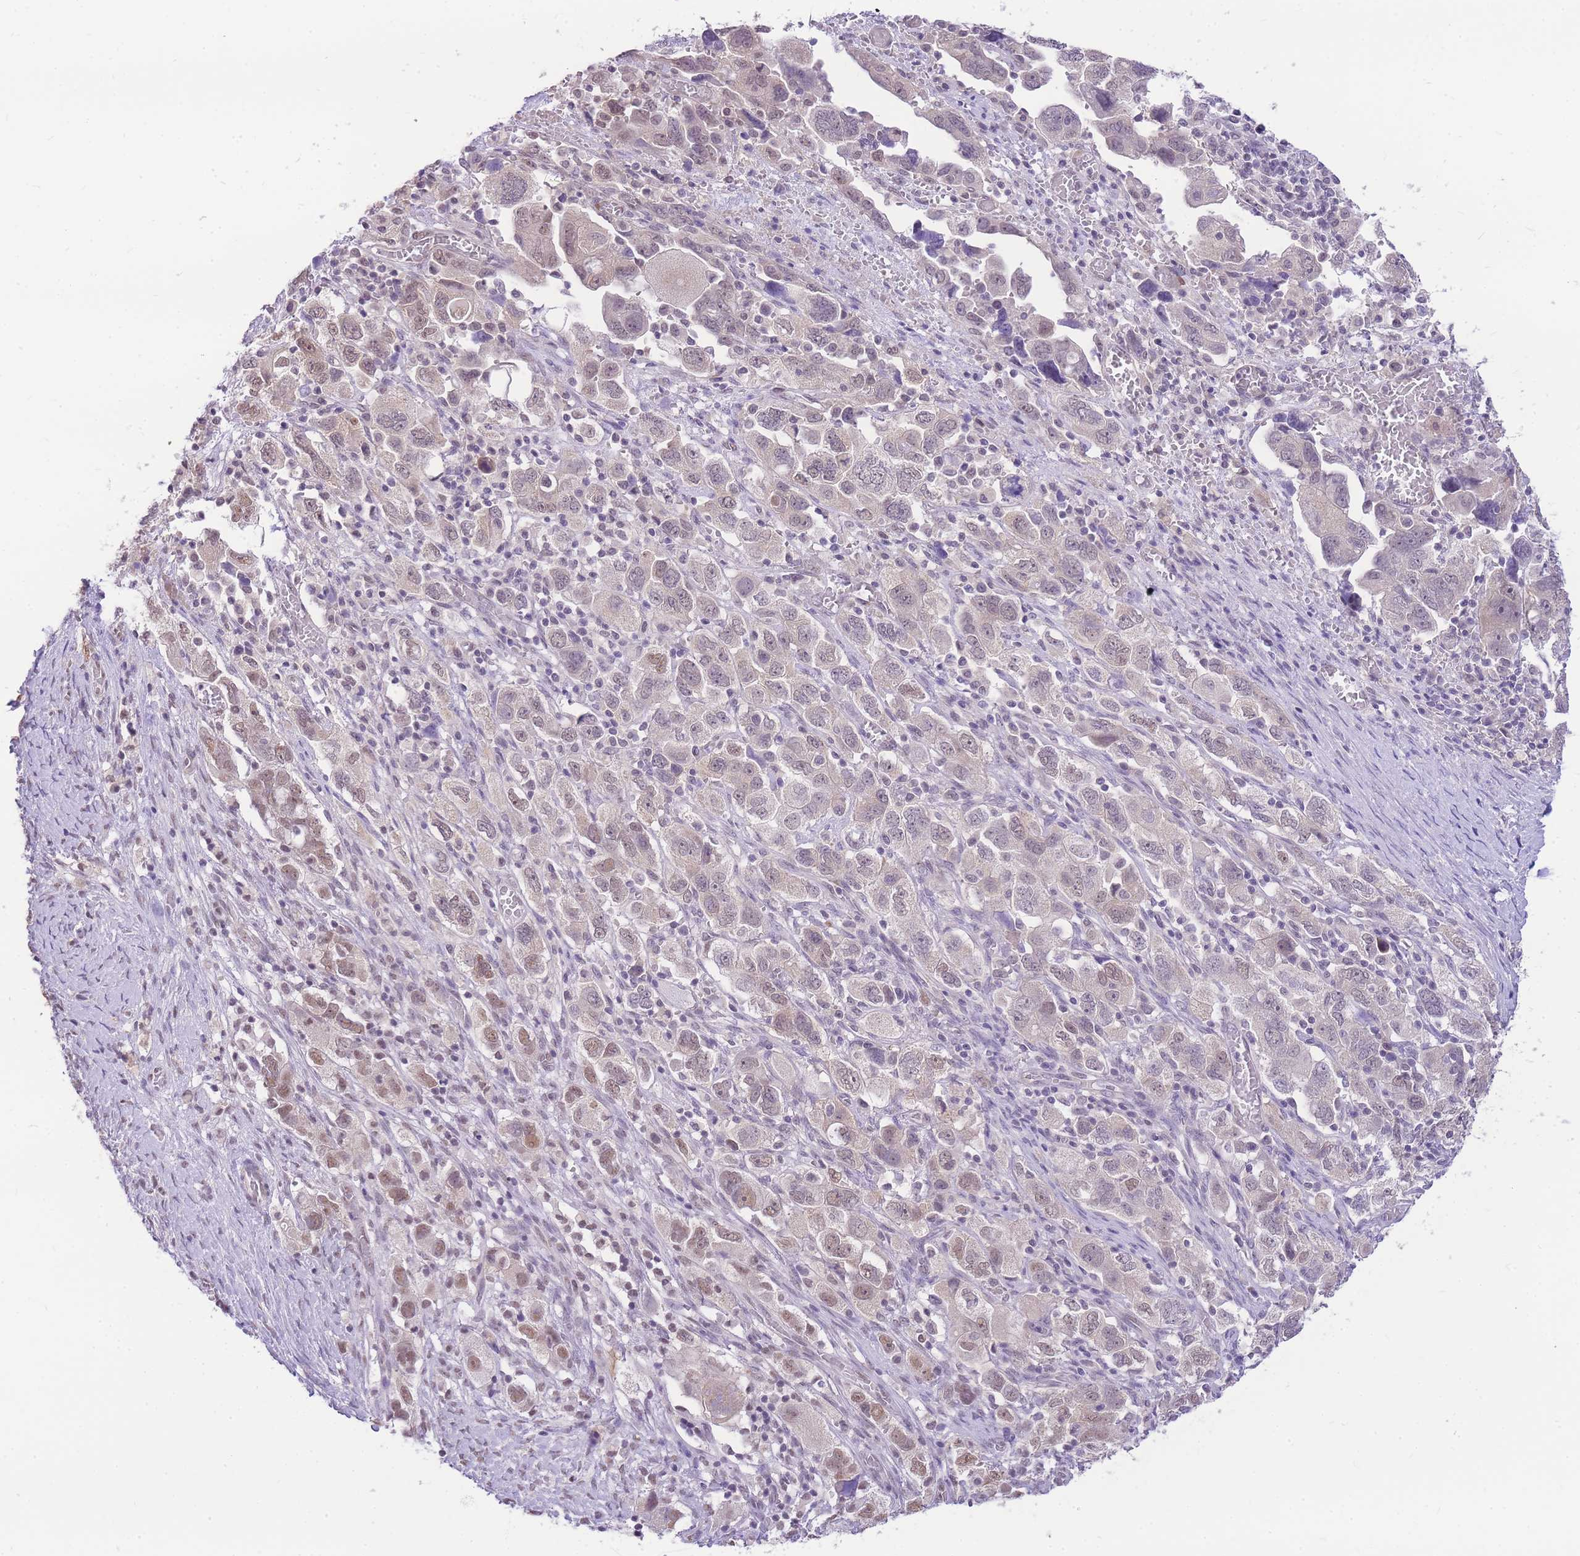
{"staining": {"intensity": "weak", "quantity": "25%-75%", "location": "nuclear"}, "tissue": "ovarian cancer", "cell_type": "Tumor cells", "image_type": "cancer", "snomed": [{"axis": "morphology", "description": "Carcinoma, NOS"}, {"axis": "morphology", "description": "Cystadenocarcinoma, serous, NOS"}, {"axis": "topography", "description": "Ovary"}], "caption": "The immunohistochemical stain highlights weak nuclear positivity in tumor cells of ovarian cancer (carcinoma) tissue. The protein of interest is shown in brown color, while the nuclei are stained blue.", "gene": "S100PBP", "patient": {"sex": "female", "age": 69}}